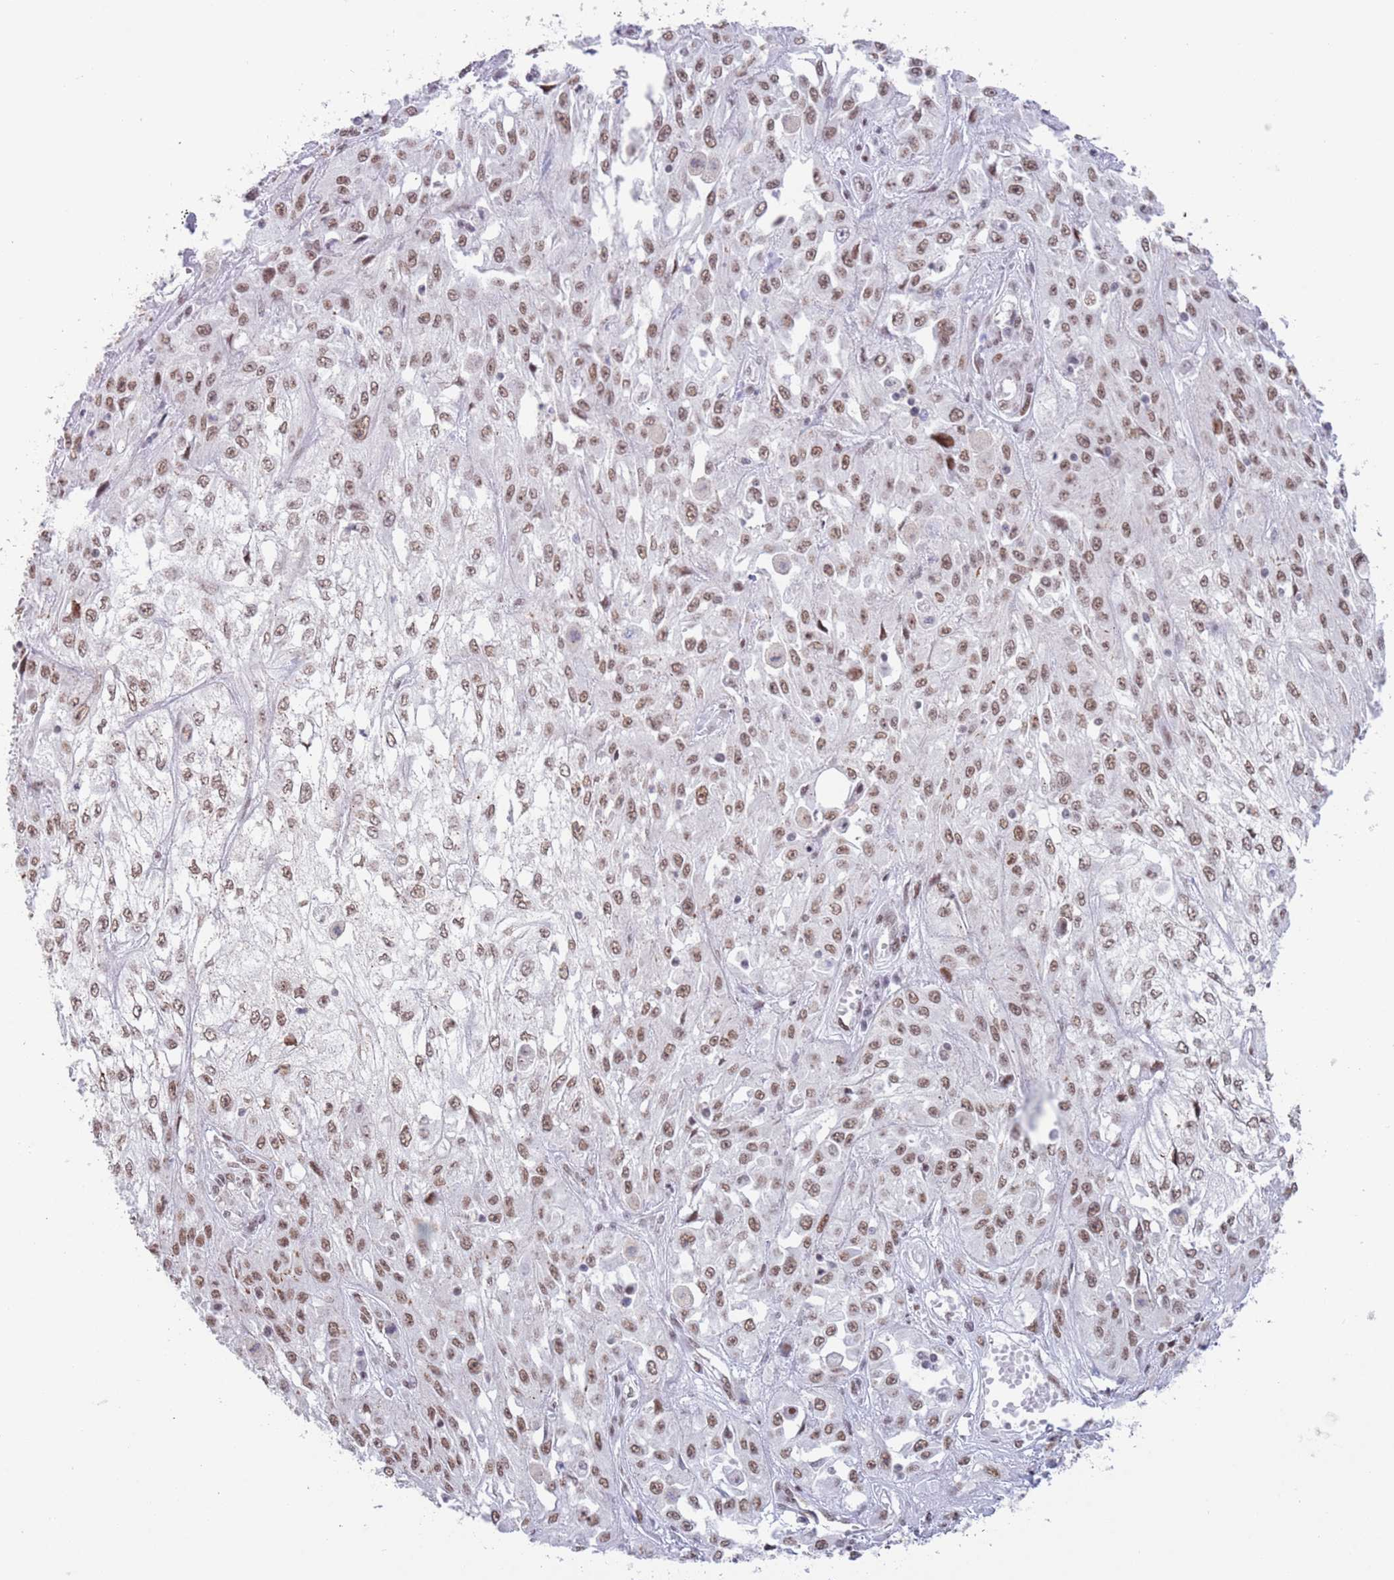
{"staining": {"intensity": "moderate", "quantity": ">75%", "location": "nuclear"}, "tissue": "skin cancer", "cell_type": "Tumor cells", "image_type": "cancer", "snomed": [{"axis": "morphology", "description": "Squamous cell carcinoma, NOS"}, {"axis": "morphology", "description": "Squamous cell carcinoma, metastatic, NOS"}, {"axis": "topography", "description": "Skin"}, {"axis": "topography", "description": "Lymph node"}], "caption": "Skin cancer stained with DAB IHC reveals medium levels of moderate nuclear staining in approximately >75% of tumor cells. Ihc stains the protein of interest in brown and the nuclei are stained blue.", "gene": "ZNF382", "patient": {"sex": "male", "age": 75}}